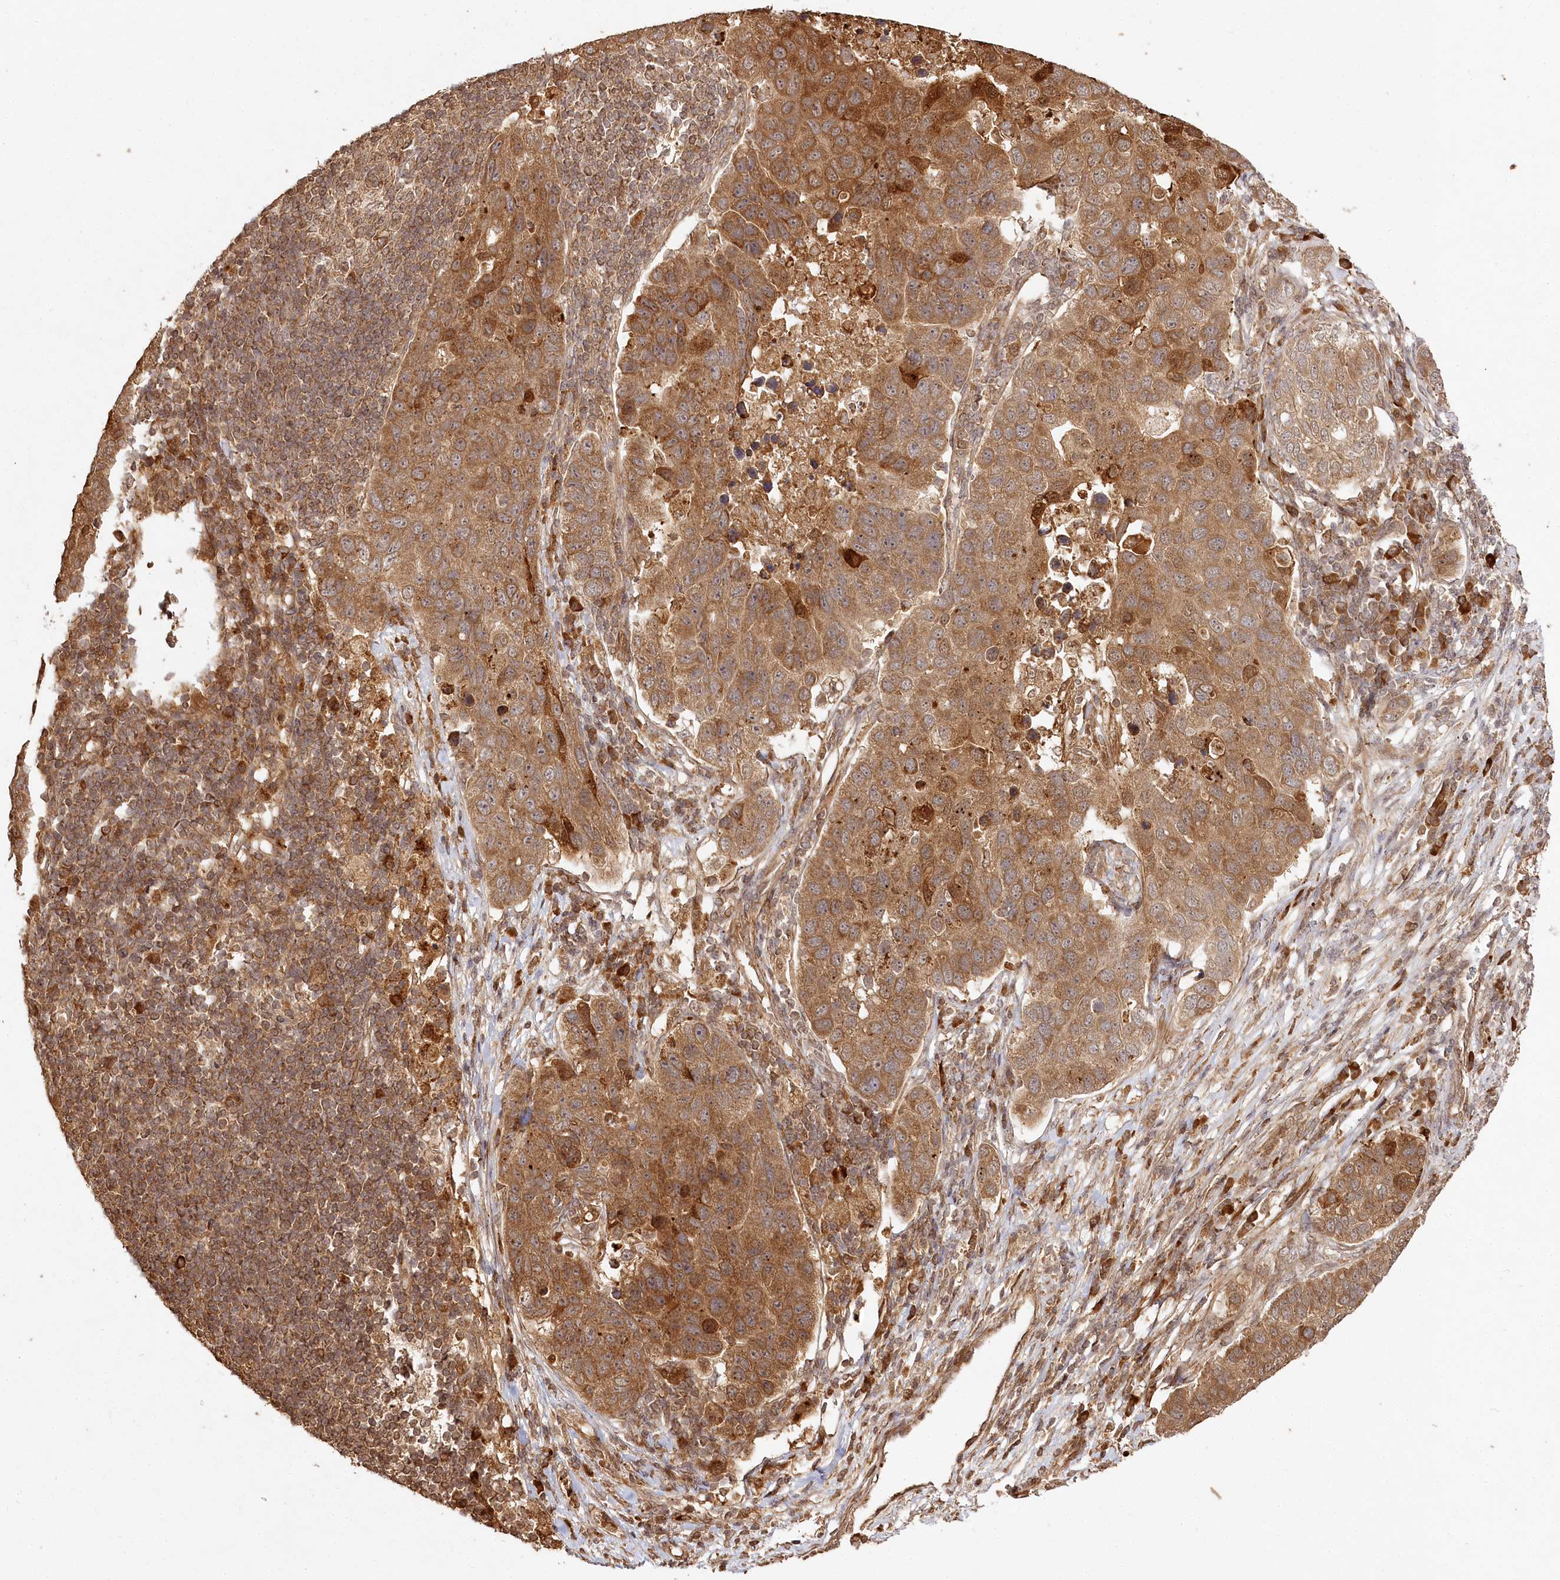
{"staining": {"intensity": "strong", "quantity": ">75%", "location": "cytoplasmic/membranous,nuclear"}, "tissue": "pancreatic cancer", "cell_type": "Tumor cells", "image_type": "cancer", "snomed": [{"axis": "morphology", "description": "Adenocarcinoma, NOS"}, {"axis": "topography", "description": "Pancreas"}], "caption": "Immunohistochemical staining of human pancreatic cancer (adenocarcinoma) displays high levels of strong cytoplasmic/membranous and nuclear protein expression in approximately >75% of tumor cells. The protein is shown in brown color, while the nuclei are stained blue.", "gene": "ULK2", "patient": {"sex": "female", "age": 61}}